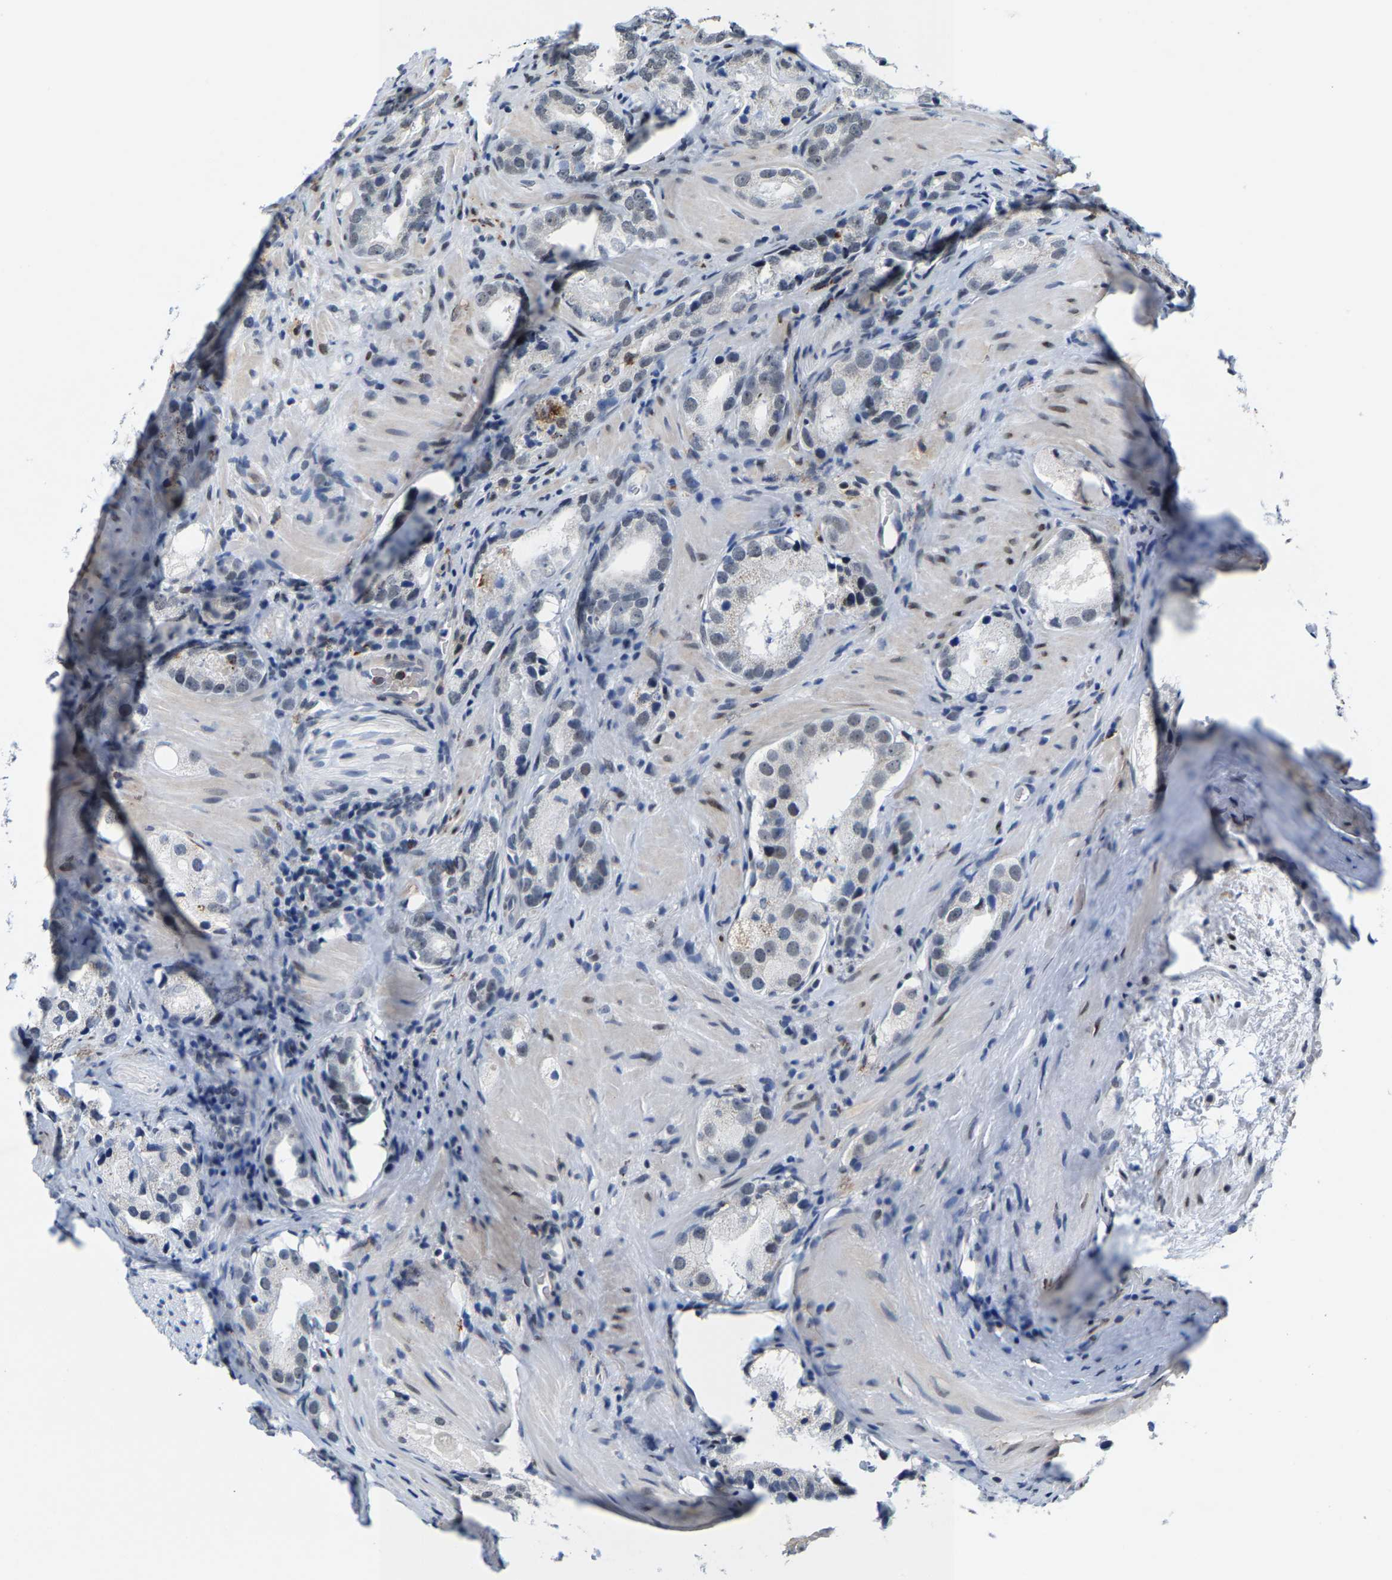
{"staining": {"intensity": "negative", "quantity": "none", "location": "none"}, "tissue": "prostate cancer", "cell_type": "Tumor cells", "image_type": "cancer", "snomed": [{"axis": "morphology", "description": "Adenocarcinoma, High grade"}, {"axis": "topography", "description": "Prostate"}], "caption": "This is an immunohistochemistry (IHC) micrograph of human prostate cancer (adenocarcinoma (high-grade)). There is no expression in tumor cells.", "gene": "SETD1B", "patient": {"sex": "male", "age": 63}}